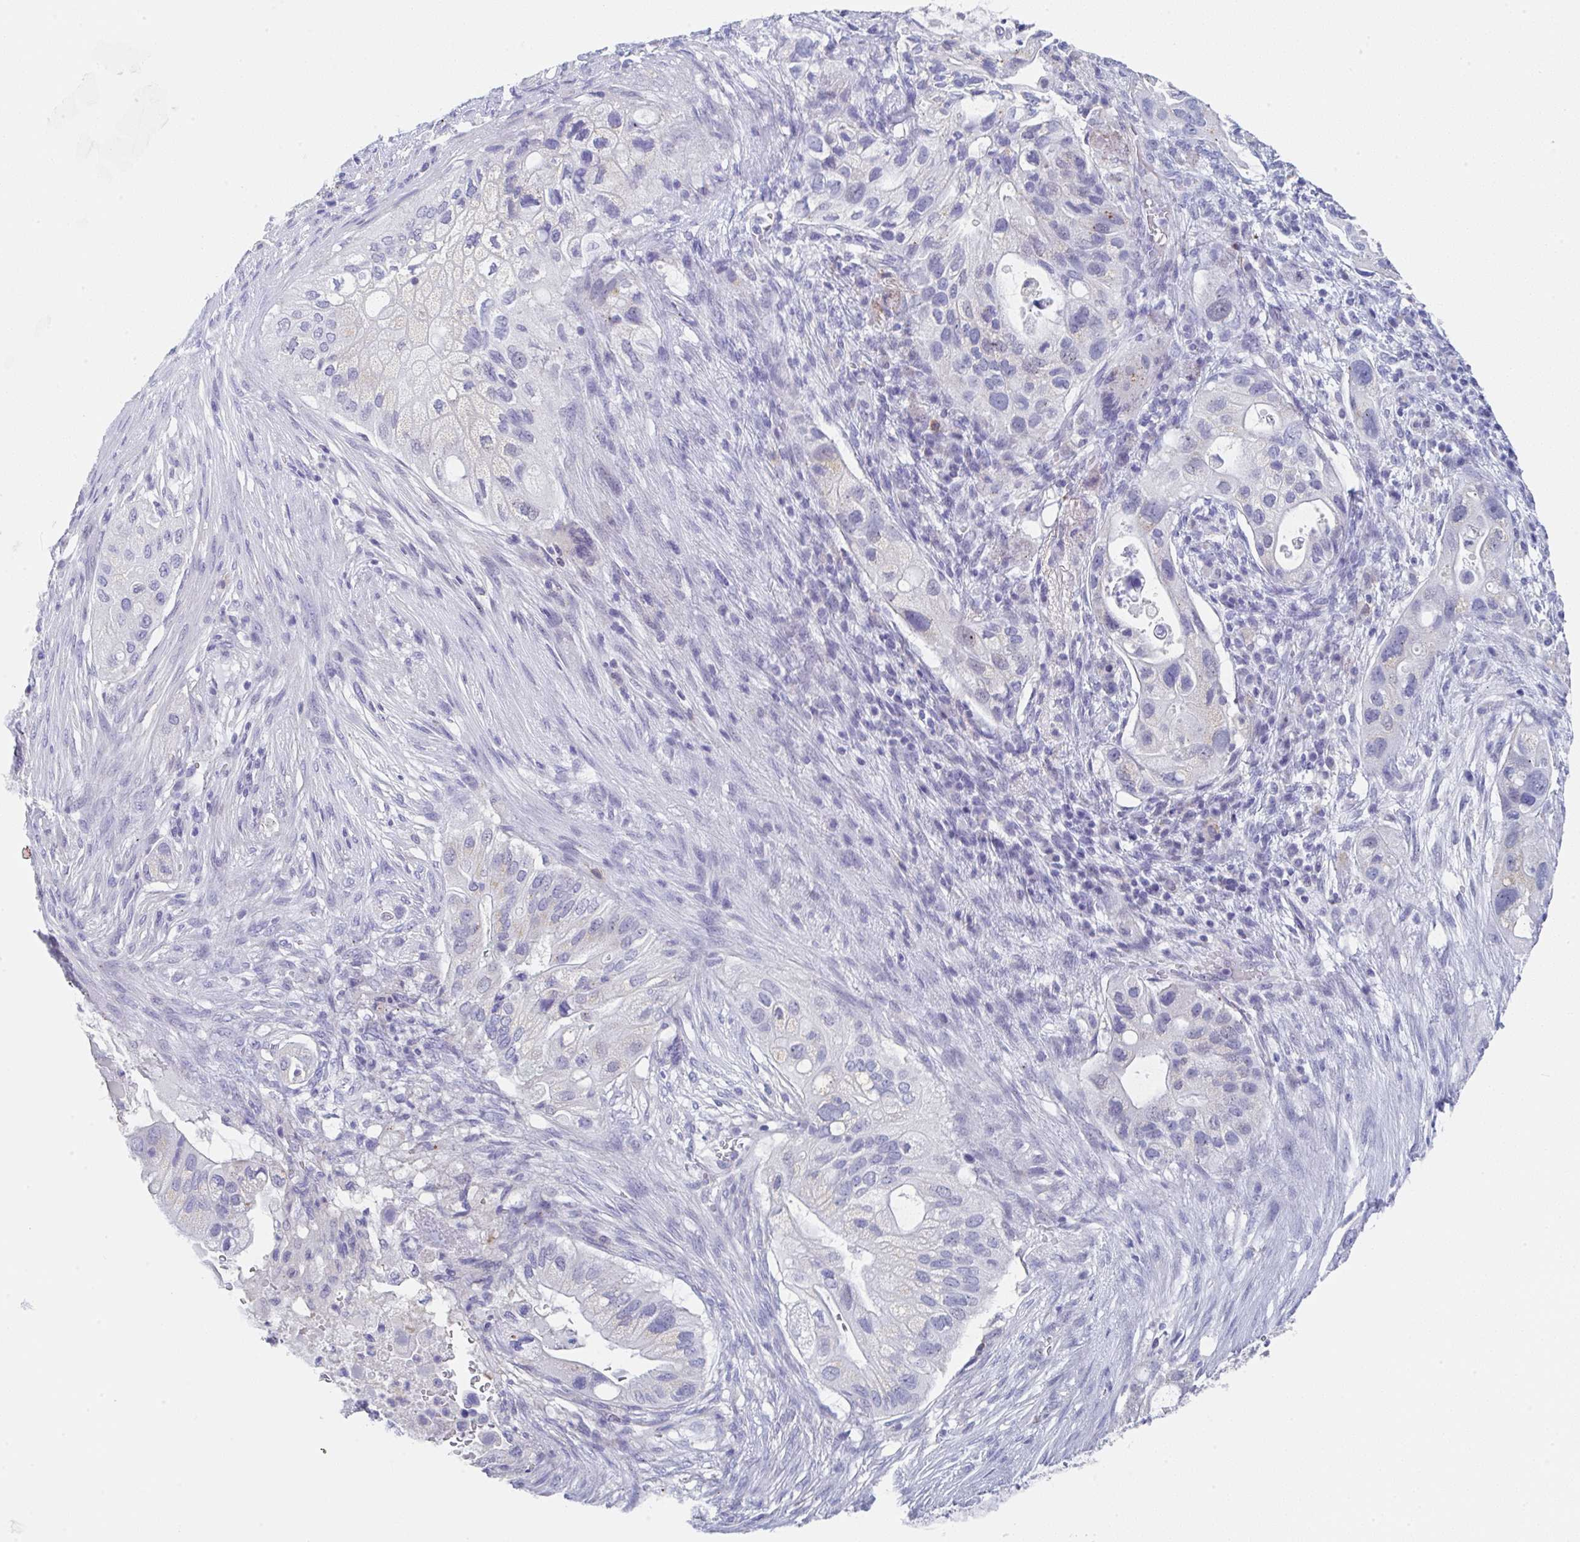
{"staining": {"intensity": "negative", "quantity": "none", "location": "none"}, "tissue": "pancreatic cancer", "cell_type": "Tumor cells", "image_type": "cancer", "snomed": [{"axis": "morphology", "description": "Adenocarcinoma, NOS"}, {"axis": "topography", "description": "Pancreas"}], "caption": "Tumor cells show no significant positivity in adenocarcinoma (pancreatic).", "gene": "TNFRSF8", "patient": {"sex": "female", "age": 72}}